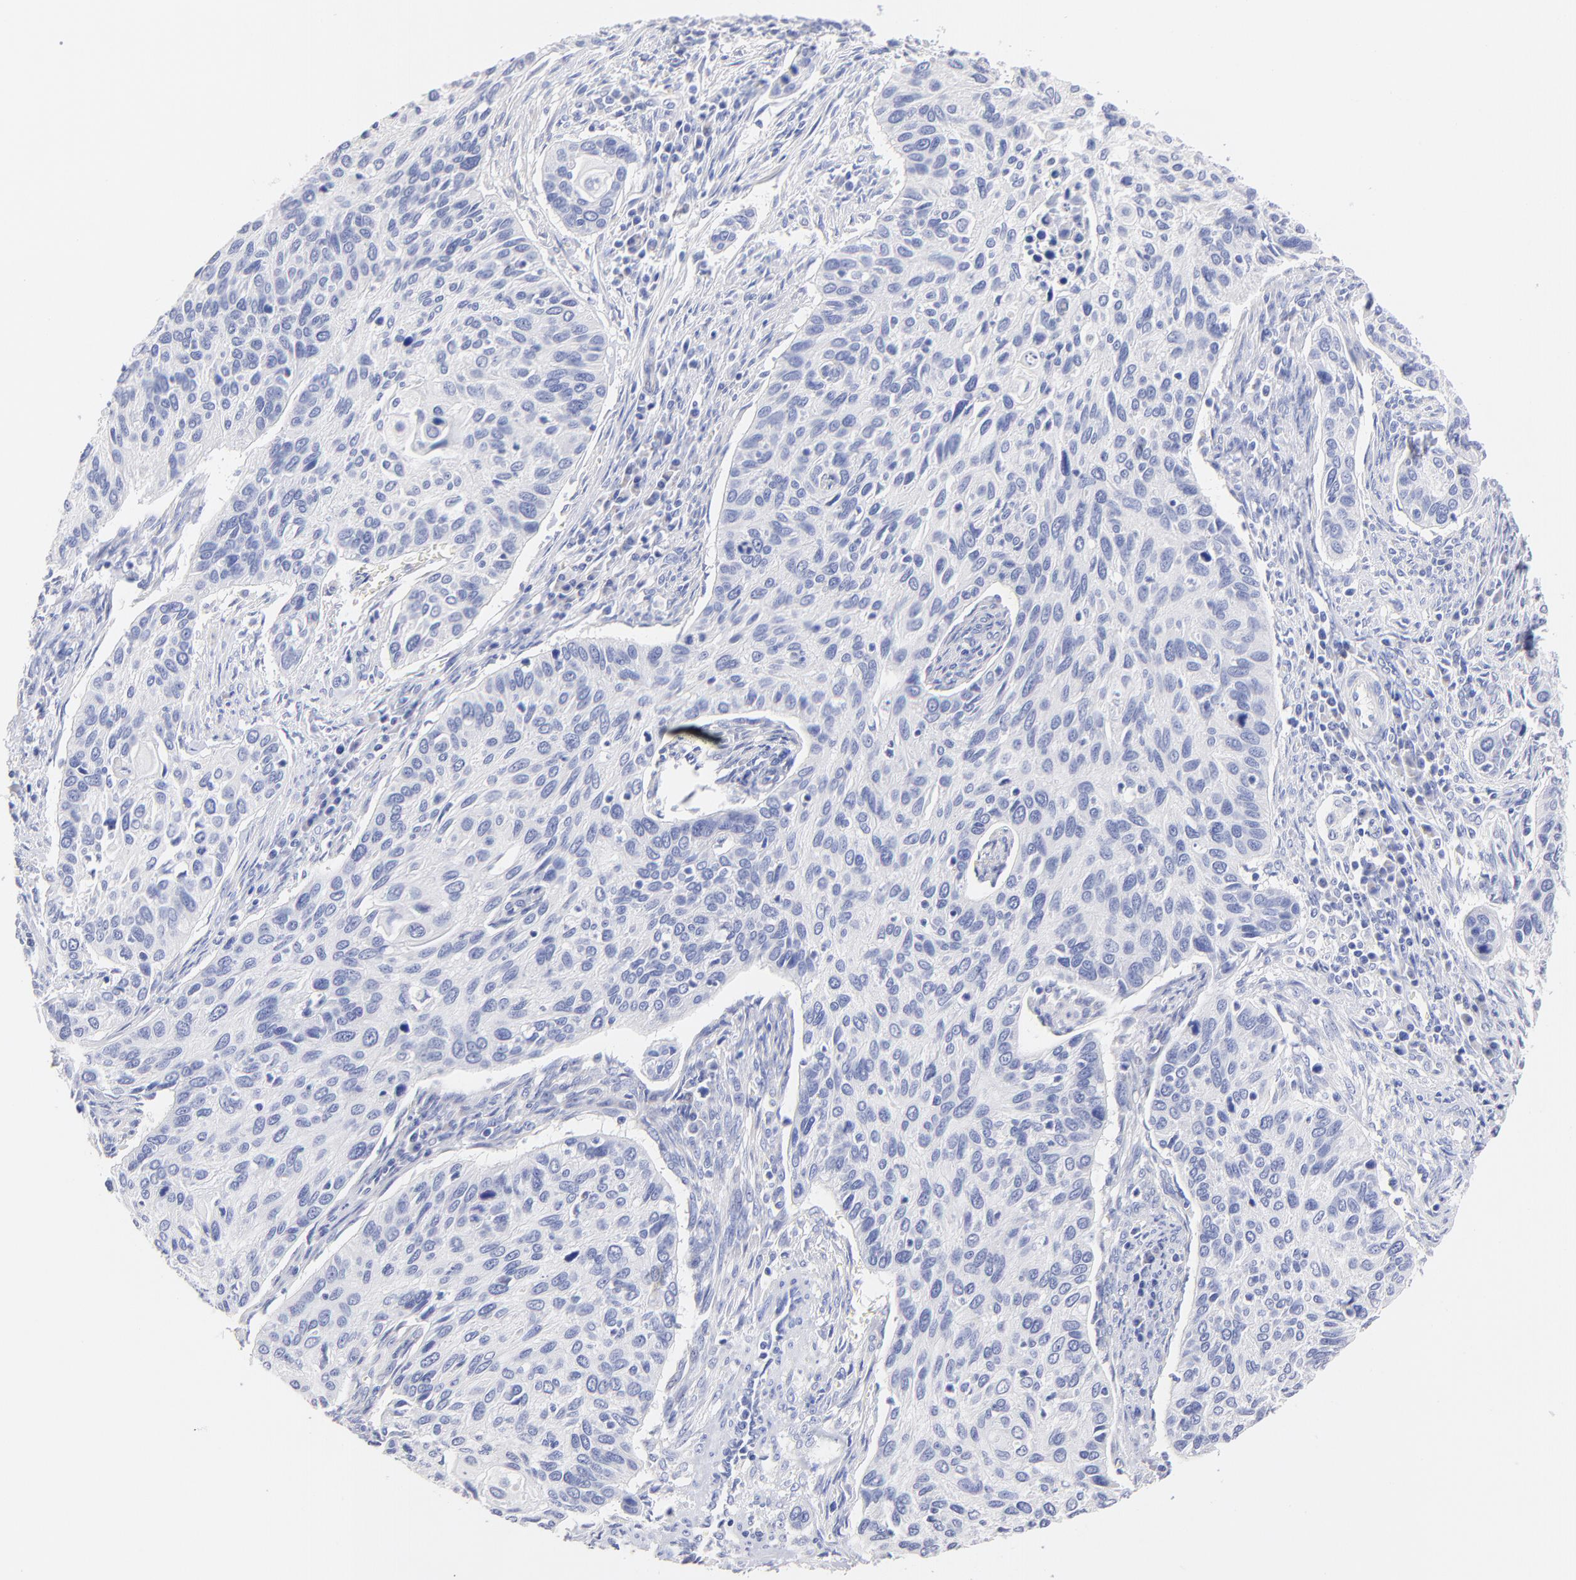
{"staining": {"intensity": "negative", "quantity": "none", "location": "none"}, "tissue": "cervical cancer", "cell_type": "Tumor cells", "image_type": "cancer", "snomed": [{"axis": "morphology", "description": "Squamous cell carcinoma, NOS"}, {"axis": "topography", "description": "Cervix"}], "caption": "Immunohistochemistry of squamous cell carcinoma (cervical) shows no positivity in tumor cells.", "gene": "CFAP57", "patient": {"sex": "female", "age": 57}}